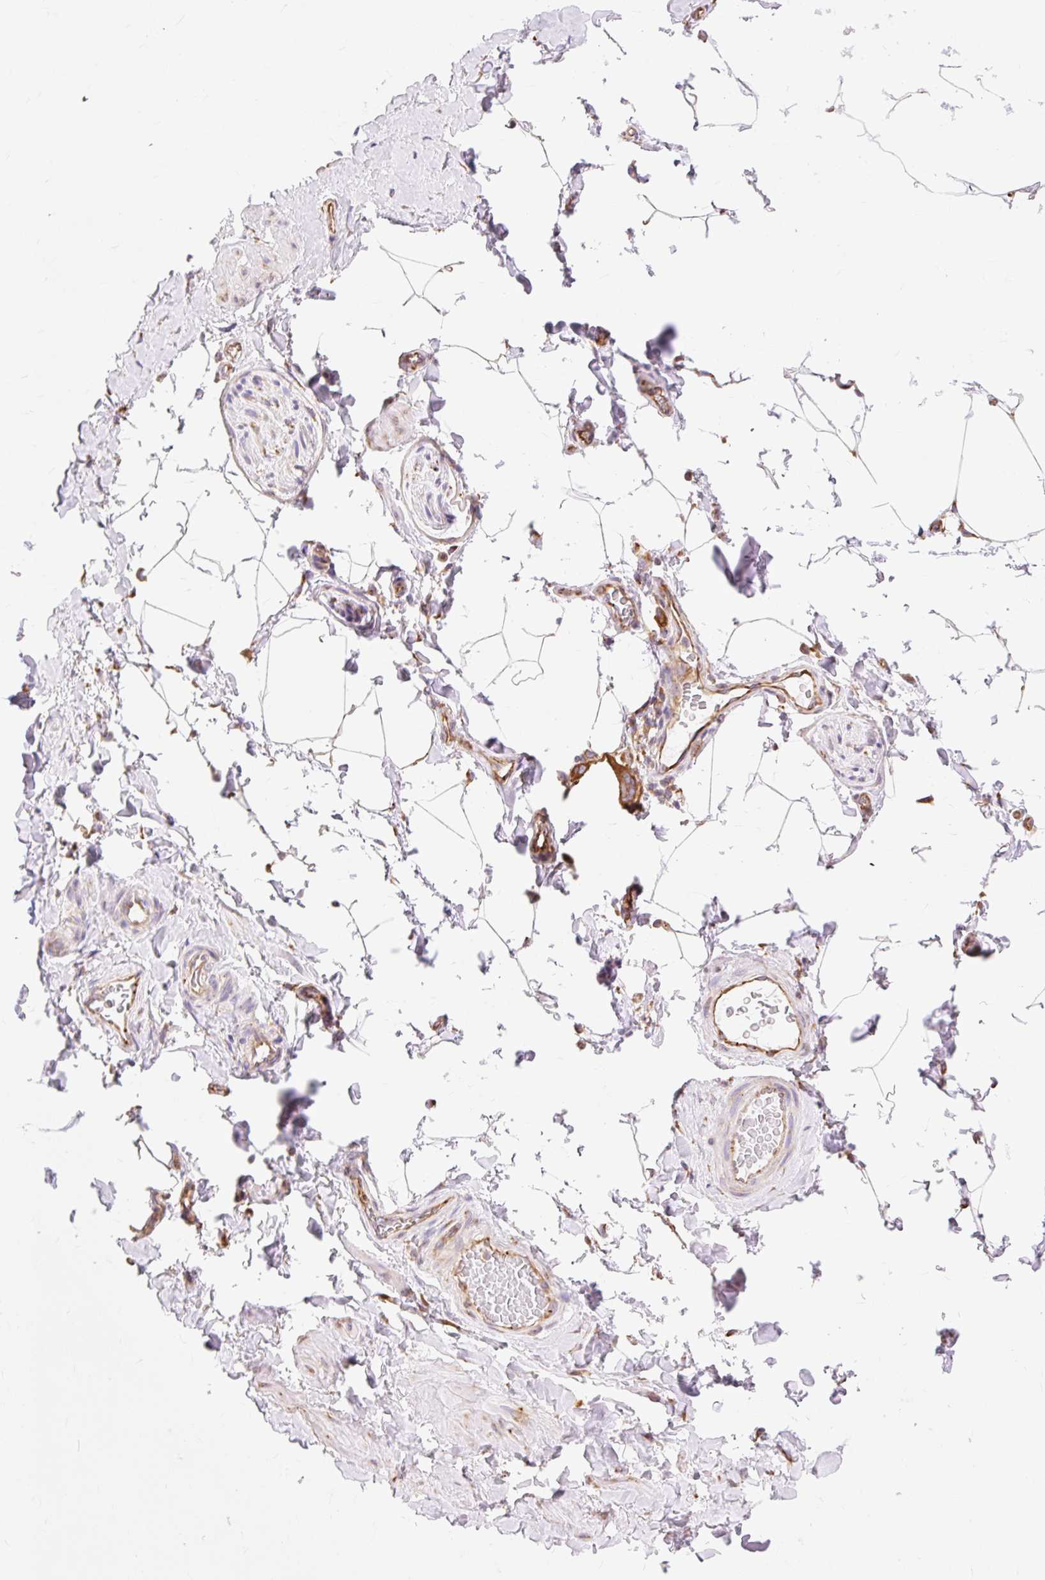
{"staining": {"intensity": "weak", "quantity": "25%-75%", "location": "cytoplasmic/membranous"}, "tissue": "adipose tissue", "cell_type": "Adipocytes", "image_type": "normal", "snomed": [{"axis": "morphology", "description": "Normal tissue, NOS"}, {"axis": "topography", "description": "Vascular tissue"}, {"axis": "topography", "description": "Peripheral nerve tissue"}], "caption": "Protein expression by IHC reveals weak cytoplasmic/membranous staining in approximately 25%-75% of adipocytes in unremarkable adipose tissue.", "gene": "ENSG00000260836", "patient": {"sex": "male", "age": 41}}